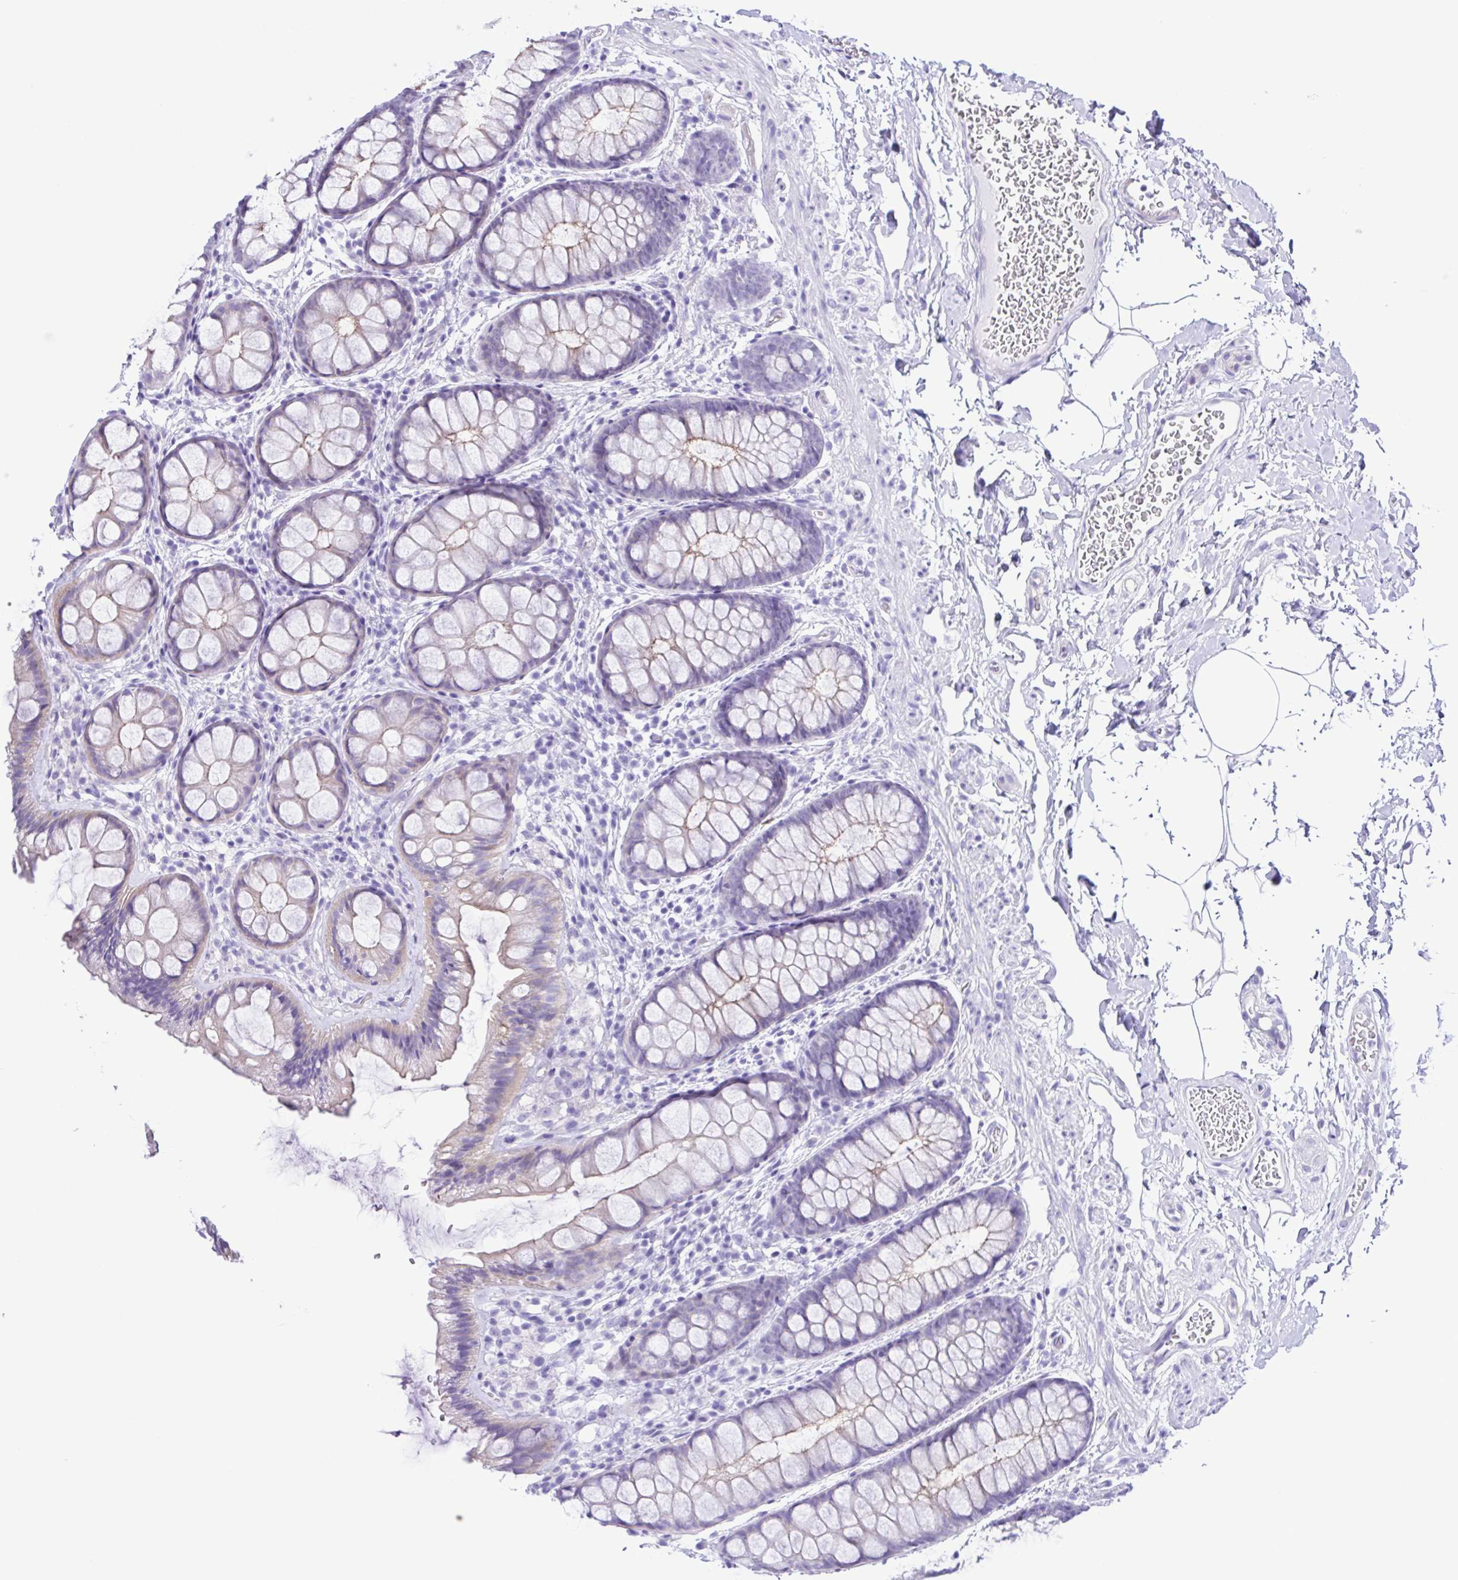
{"staining": {"intensity": "weak", "quantity": "25%-75%", "location": "cytoplasmic/membranous"}, "tissue": "rectum", "cell_type": "Glandular cells", "image_type": "normal", "snomed": [{"axis": "morphology", "description": "Normal tissue, NOS"}, {"axis": "topography", "description": "Rectum"}], "caption": "The micrograph reveals staining of unremarkable rectum, revealing weak cytoplasmic/membranous protein positivity (brown color) within glandular cells. (DAB (3,3'-diaminobenzidine) = brown stain, brightfield microscopy at high magnification).", "gene": "CYP11A1", "patient": {"sex": "female", "age": 62}}